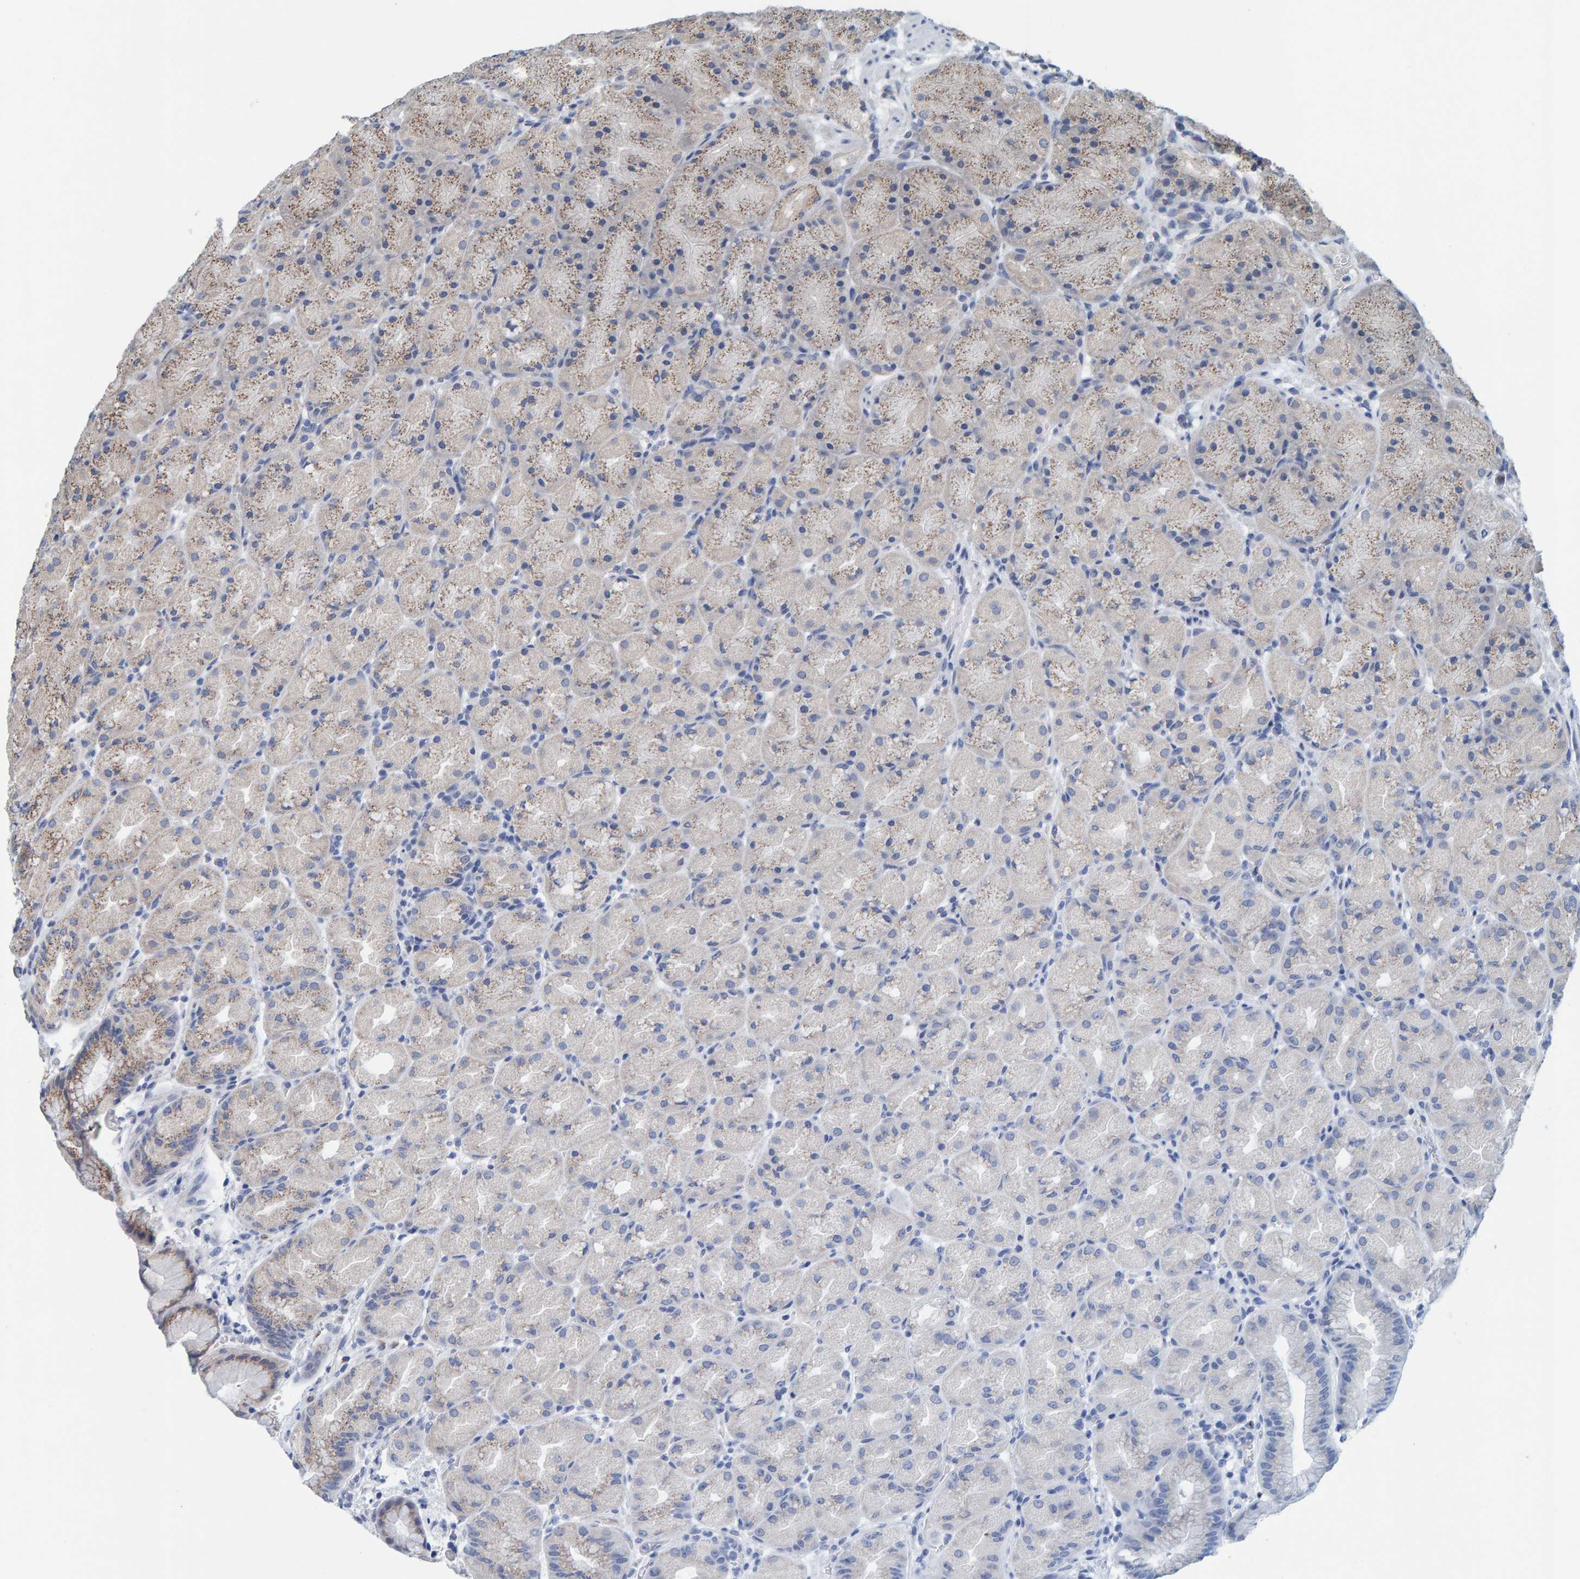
{"staining": {"intensity": "moderate", "quantity": "25%-75%", "location": "cytoplasmic/membranous"}, "tissue": "stomach", "cell_type": "Glandular cells", "image_type": "normal", "snomed": [{"axis": "morphology", "description": "Normal tissue, NOS"}, {"axis": "topography", "description": "Stomach, upper"}, {"axis": "topography", "description": "Stomach"}], "caption": "Immunohistochemistry of normal human stomach exhibits medium levels of moderate cytoplasmic/membranous positivity in about 25%-75% of glandular cells.", "gene": "CCDC25", "patient": {"sex": "male", "age": 48}}